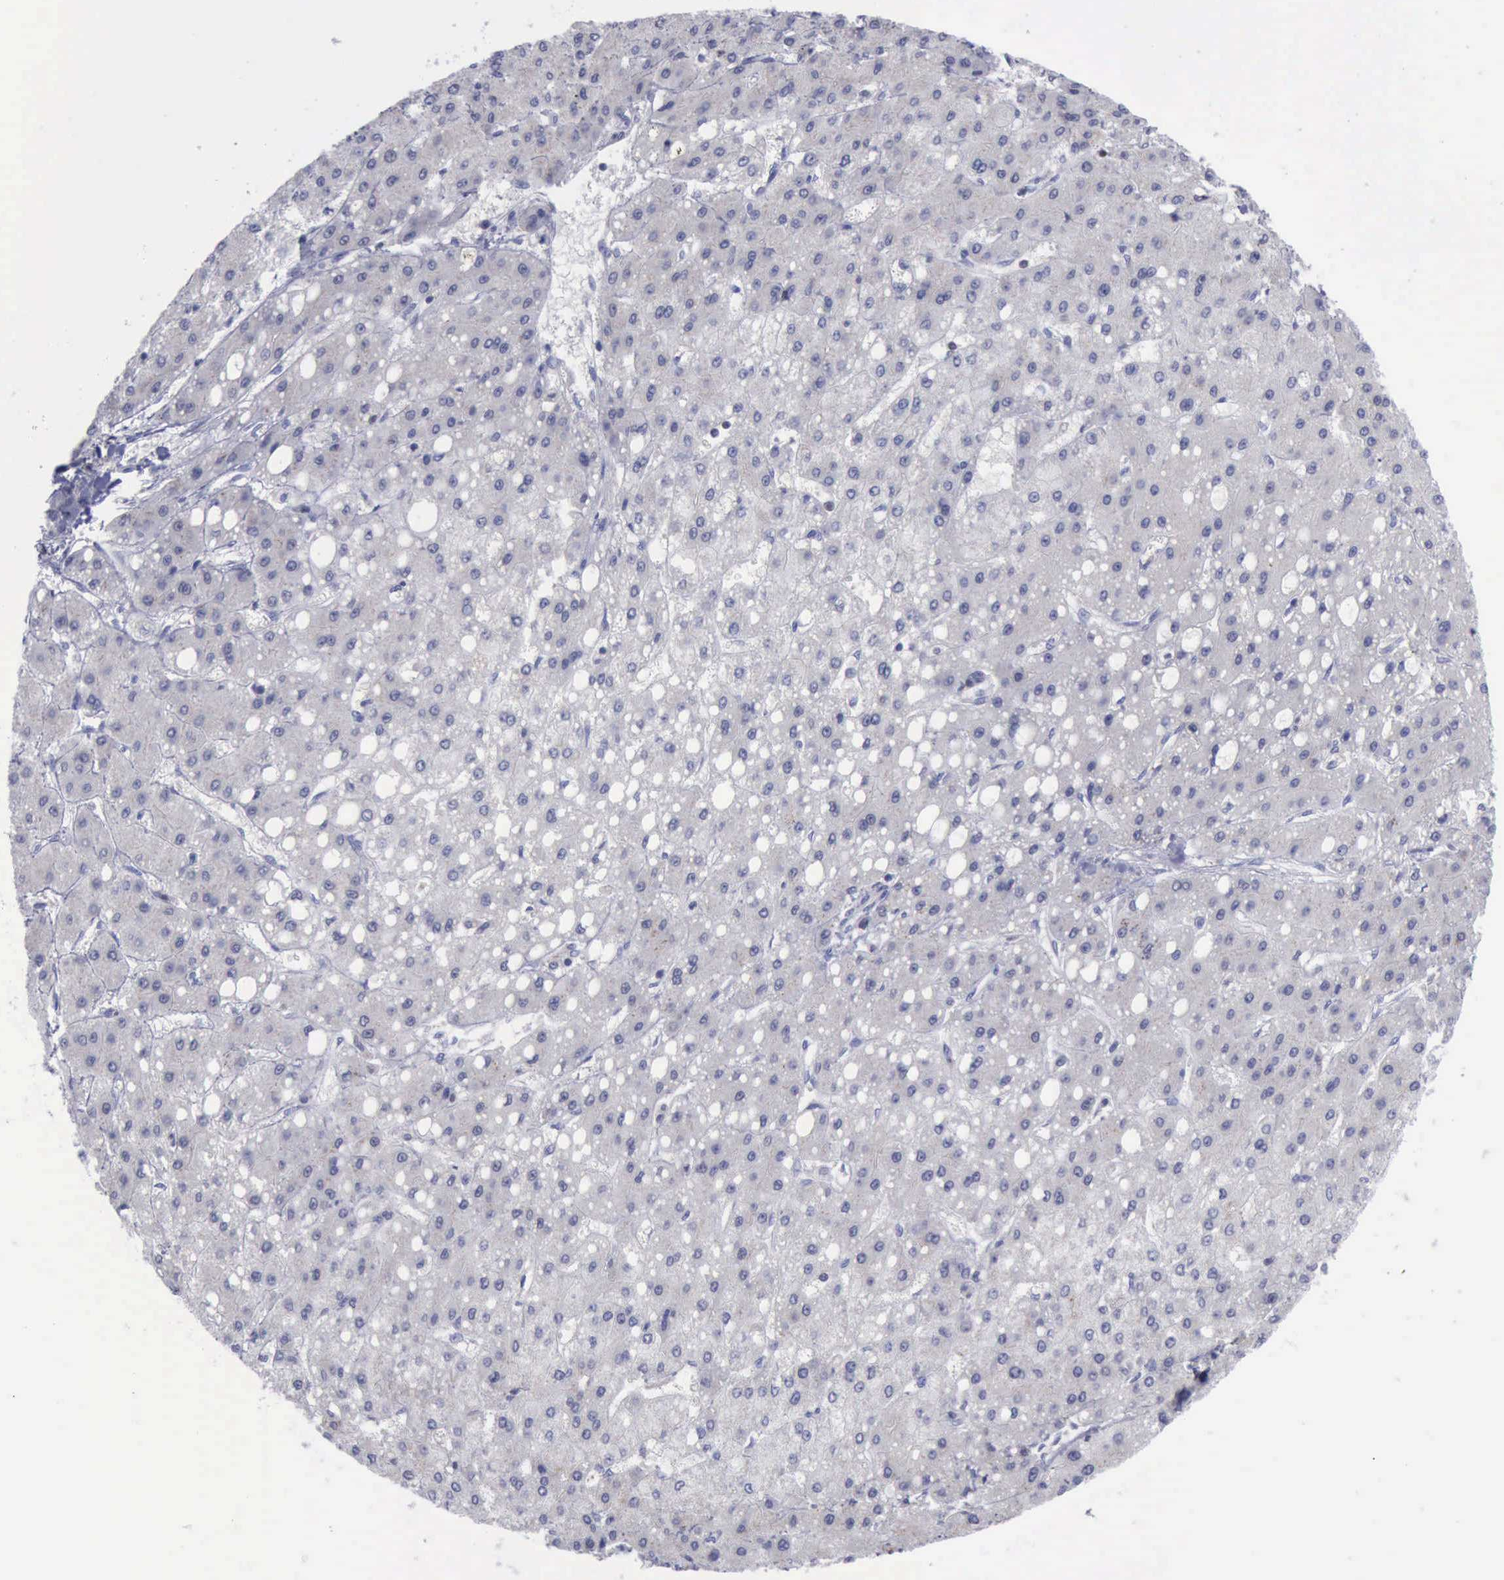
{"staining": {"intensity": "negative", "quantity": "none", "location": "none"}, "tissue": "liver cancer", "cell_type": "Tumor cells", "image_type": "cancer", "snomed": [{"axis": "morphology", "description": "Carcinoma, Hepatocellular, NOS"}, {"axis": "topography", "description": "Liver"}], "caption": "Protein analysis of hepatocellular carcinoma (liver) shows no significant expression in tumor cells.", "gene": "SATB2", "patient": {"sex": "female", "age": 52}}